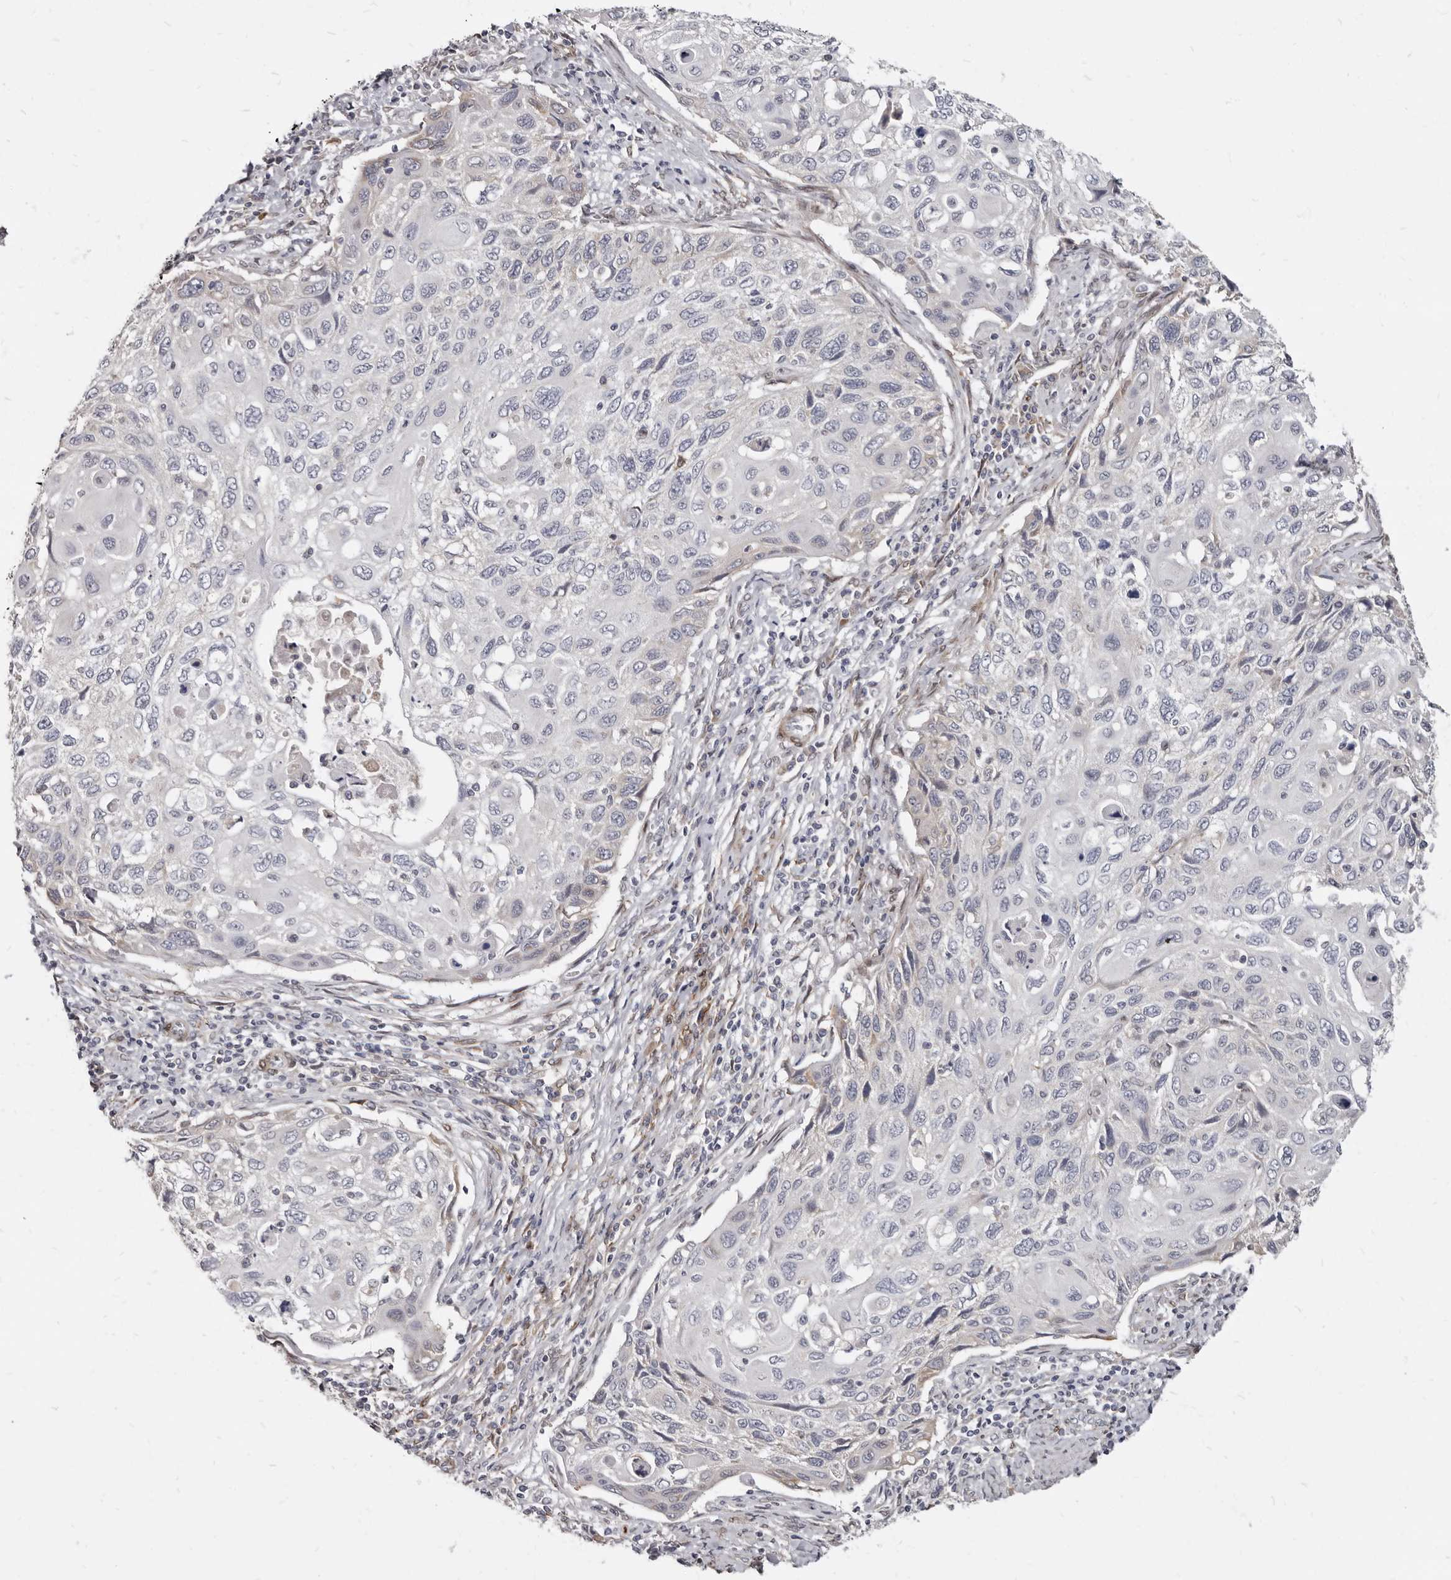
{"staining": {"intensity": "negative", "quantity": "none", "location": "none"}, "tissue": "cervical cancer", "cell_type": "Tumor cells", "image_type": "cancer", "snomed": [{"axis": "morphology", "description": "Squamous cell carcinoma, NOS"}, {"axis": "topography", "description": "Cervix"}], "caption": "This is an IHC image of human squamous cell carcinoma (cervical). There is no expression in tumor cells.", "gene": "MRGPRF", "patient": {"sex": "female", "age": 70}}